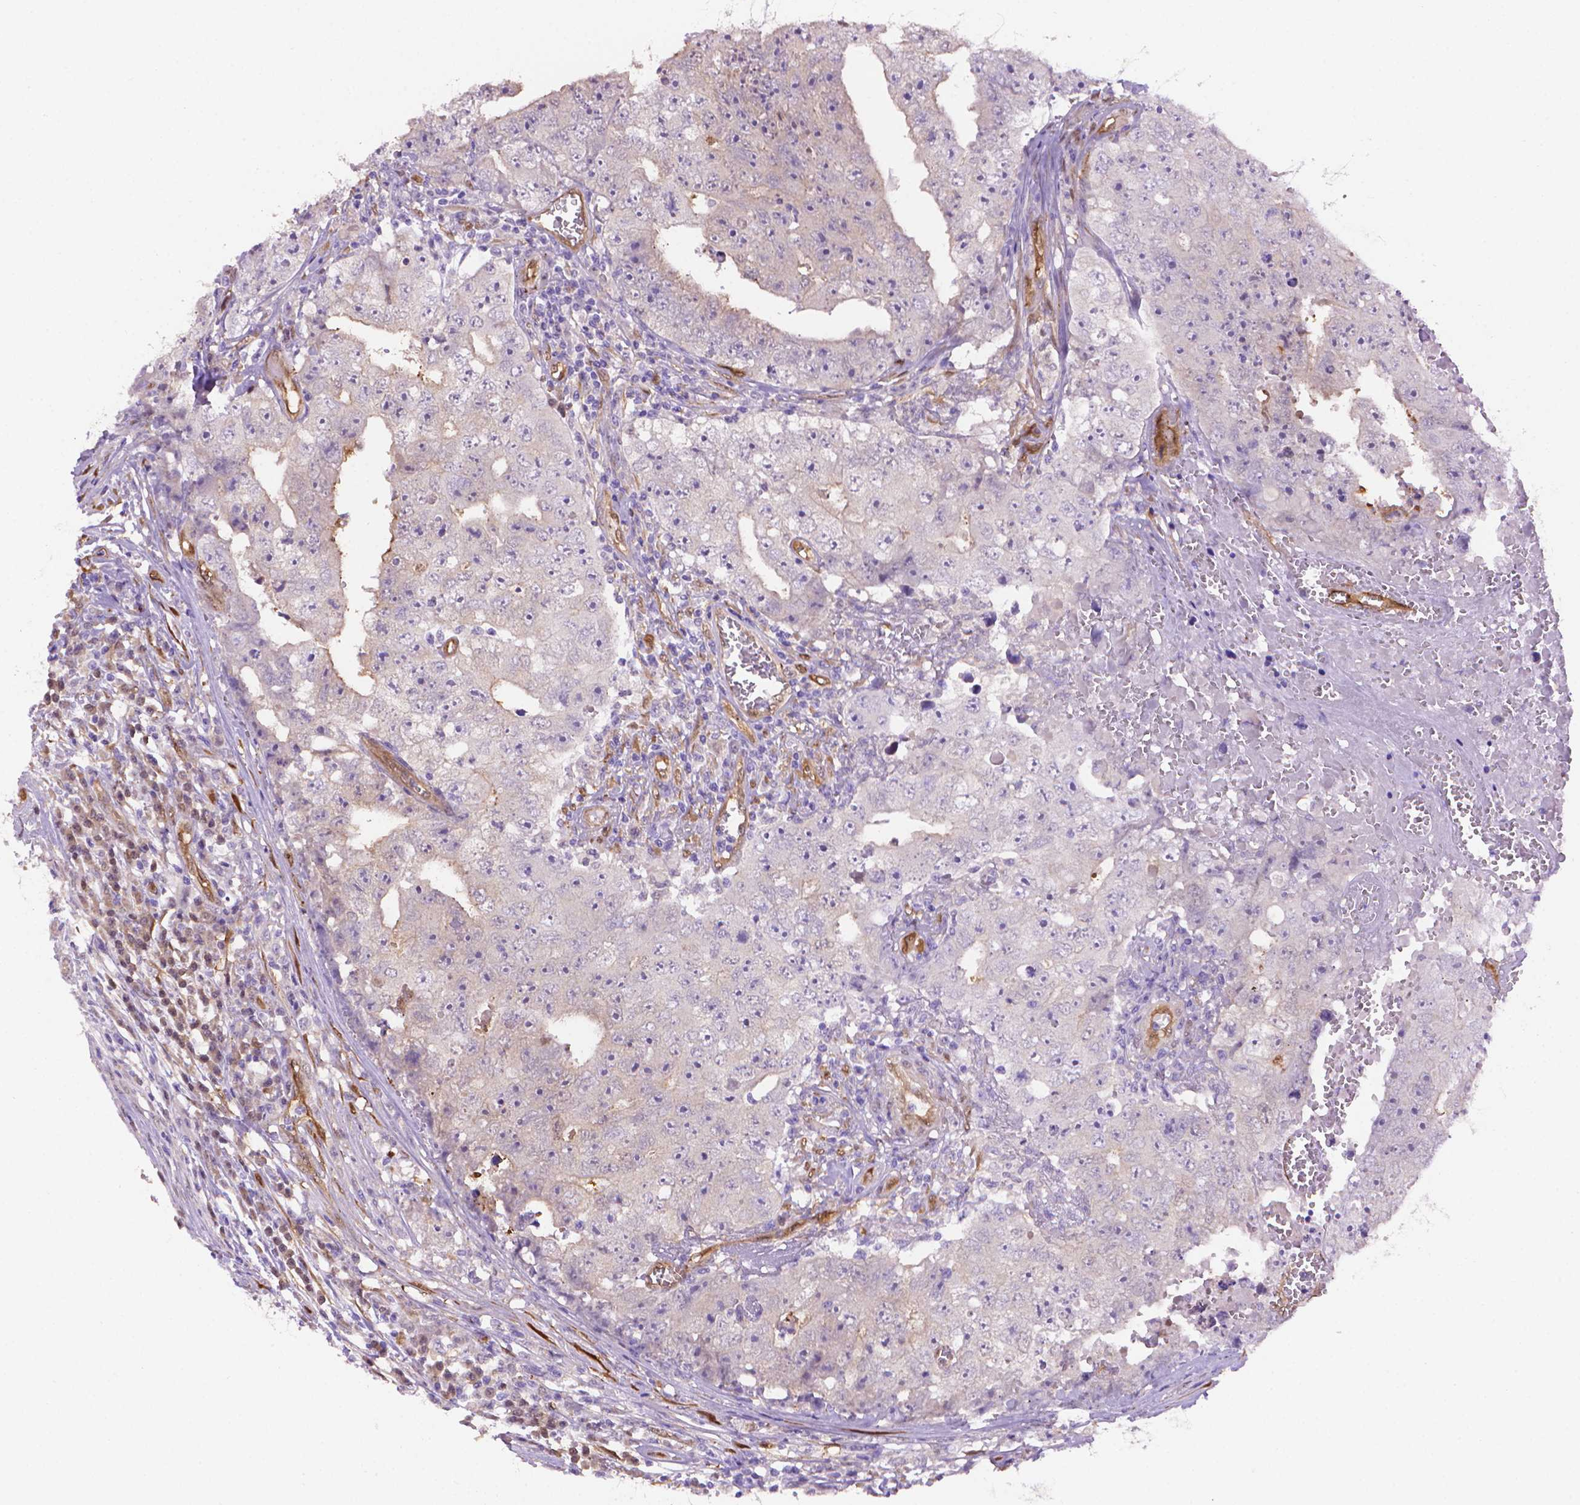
{"staining": {"intensity": "negative", "quantity": "none", "location": "none"}, "tissue": "testis cancer", "cell_type": "Tumor cells", "image_type": "cancer", "snomed": [{"axis": "morphology", "description": "Carcinoma, Embryonal, NOS"}, {"axis": "topography", "description": "Testis"}], "caption": "Testis cancer was stained to show a protein in brown. There is no significant expression in tumor cells.", "gene": "CLIC4", "patient": {"sex": "male", "age": 36}}